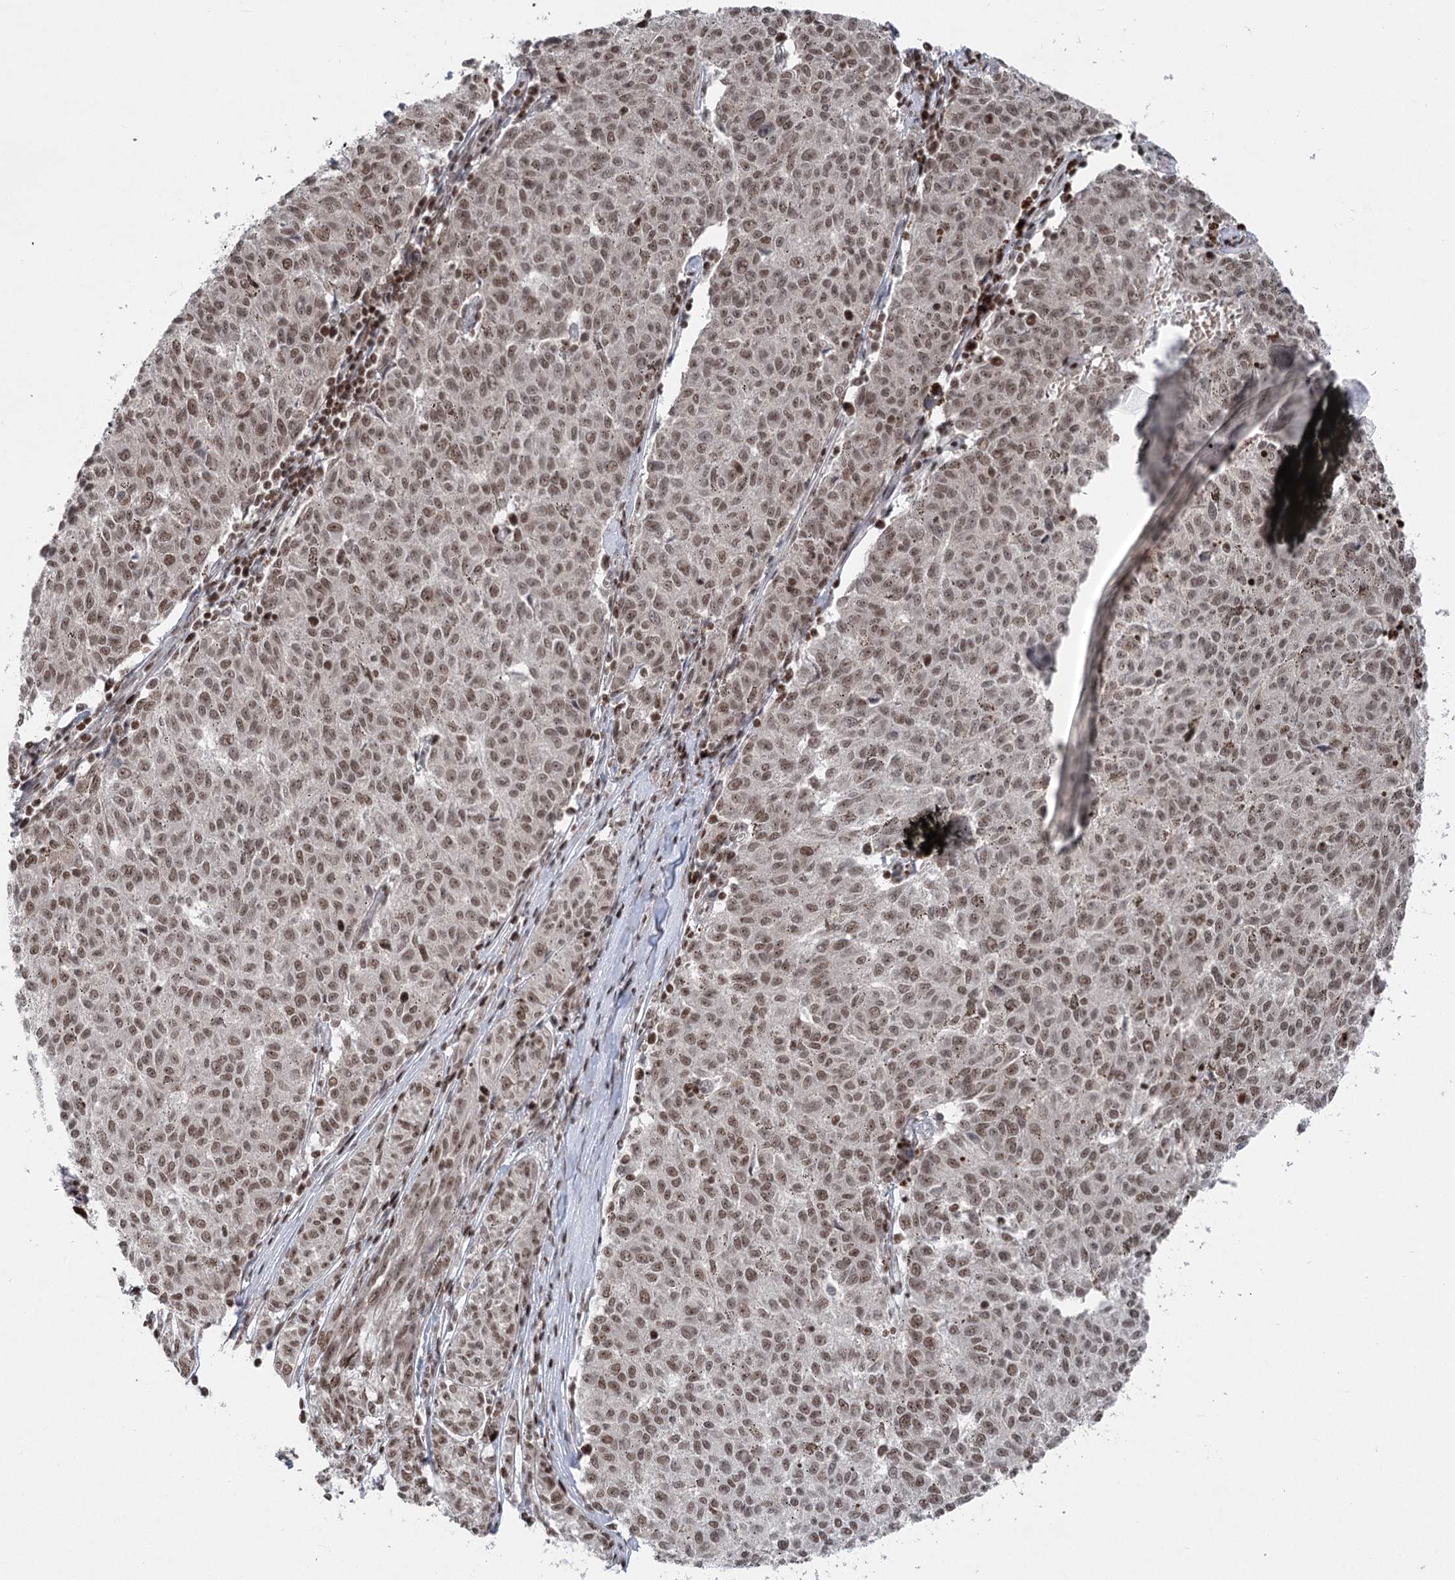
{"staining": {"intensity": "moderate", "quantity": ">75%", "location": "nuclear"}, "tissue": "melanoma", "cell_type": "Tumor cells", "image_type": "cancer", "snomed": [{"axis": "morphology", "description": "Malignant melanoma, NOS"}, {"axis": "topography", "description": "Skin"}], "caption": "Immunohistochemical staining of malignant melanoma demonstrates medium levels of moderate nuclear protein expression in about >75% of tumor cells.", "gene": "CGGBP1", "patient": {"sex": "female", "age": 72}}